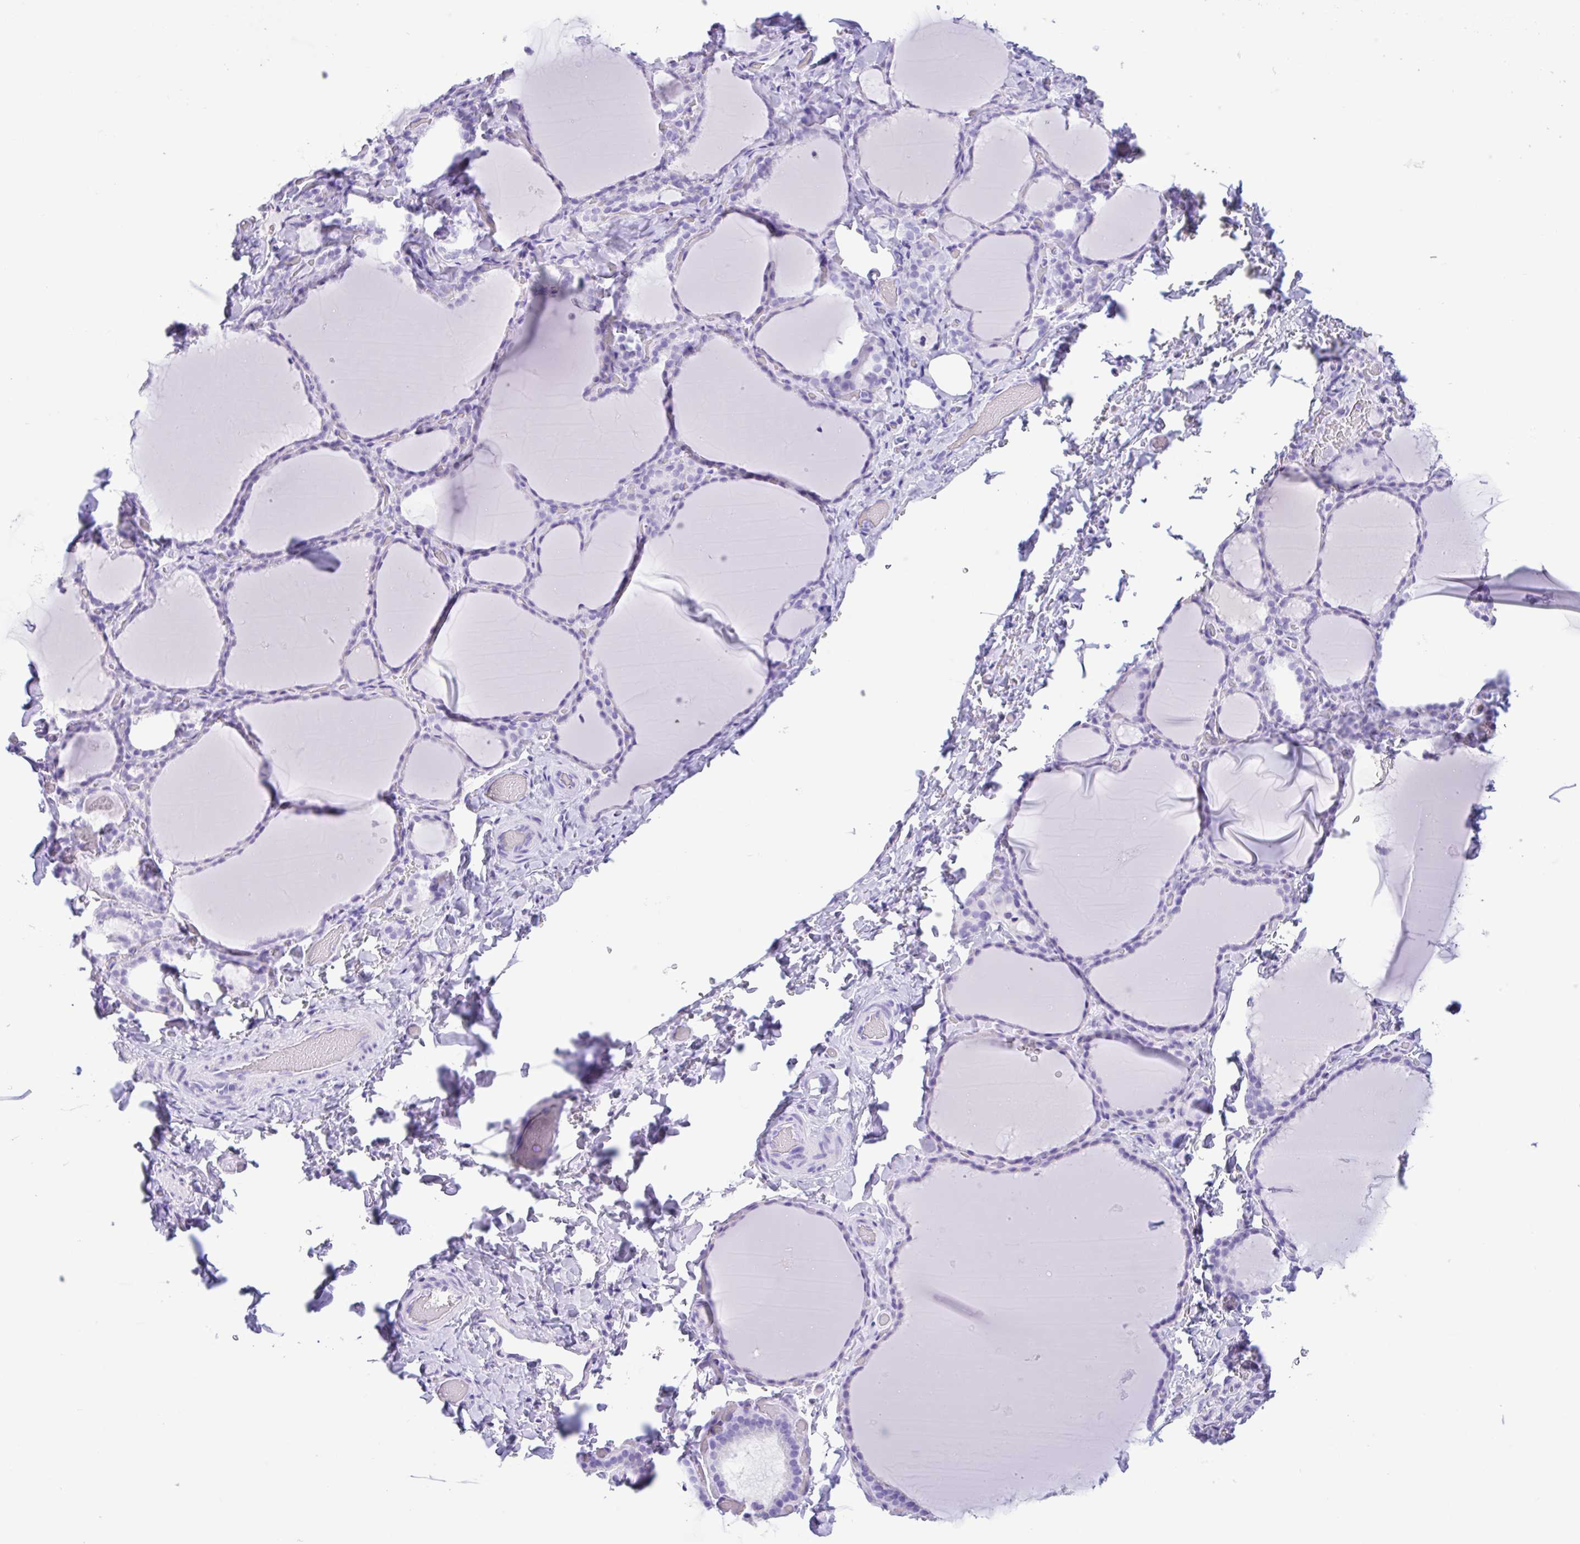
{"staining": {"intensity": "negative", "quantity": "none", "location": "none"}, "tissue": "thyroid gland", "cell_type": "Glandular cells", "image_type": "normal", "snomed": [{"axis": "morphology", "description": "Normal tissue, NOS"}, {"axis": "topography", "description": "Thyroid gland"}], "caption": "This is an immunohistochemistry photomicrograph of unremarkable thyroid gland. There is no expression in glandular cells.", "gene": "CPA1", "patient": {"sex": "female", "age": 22}}